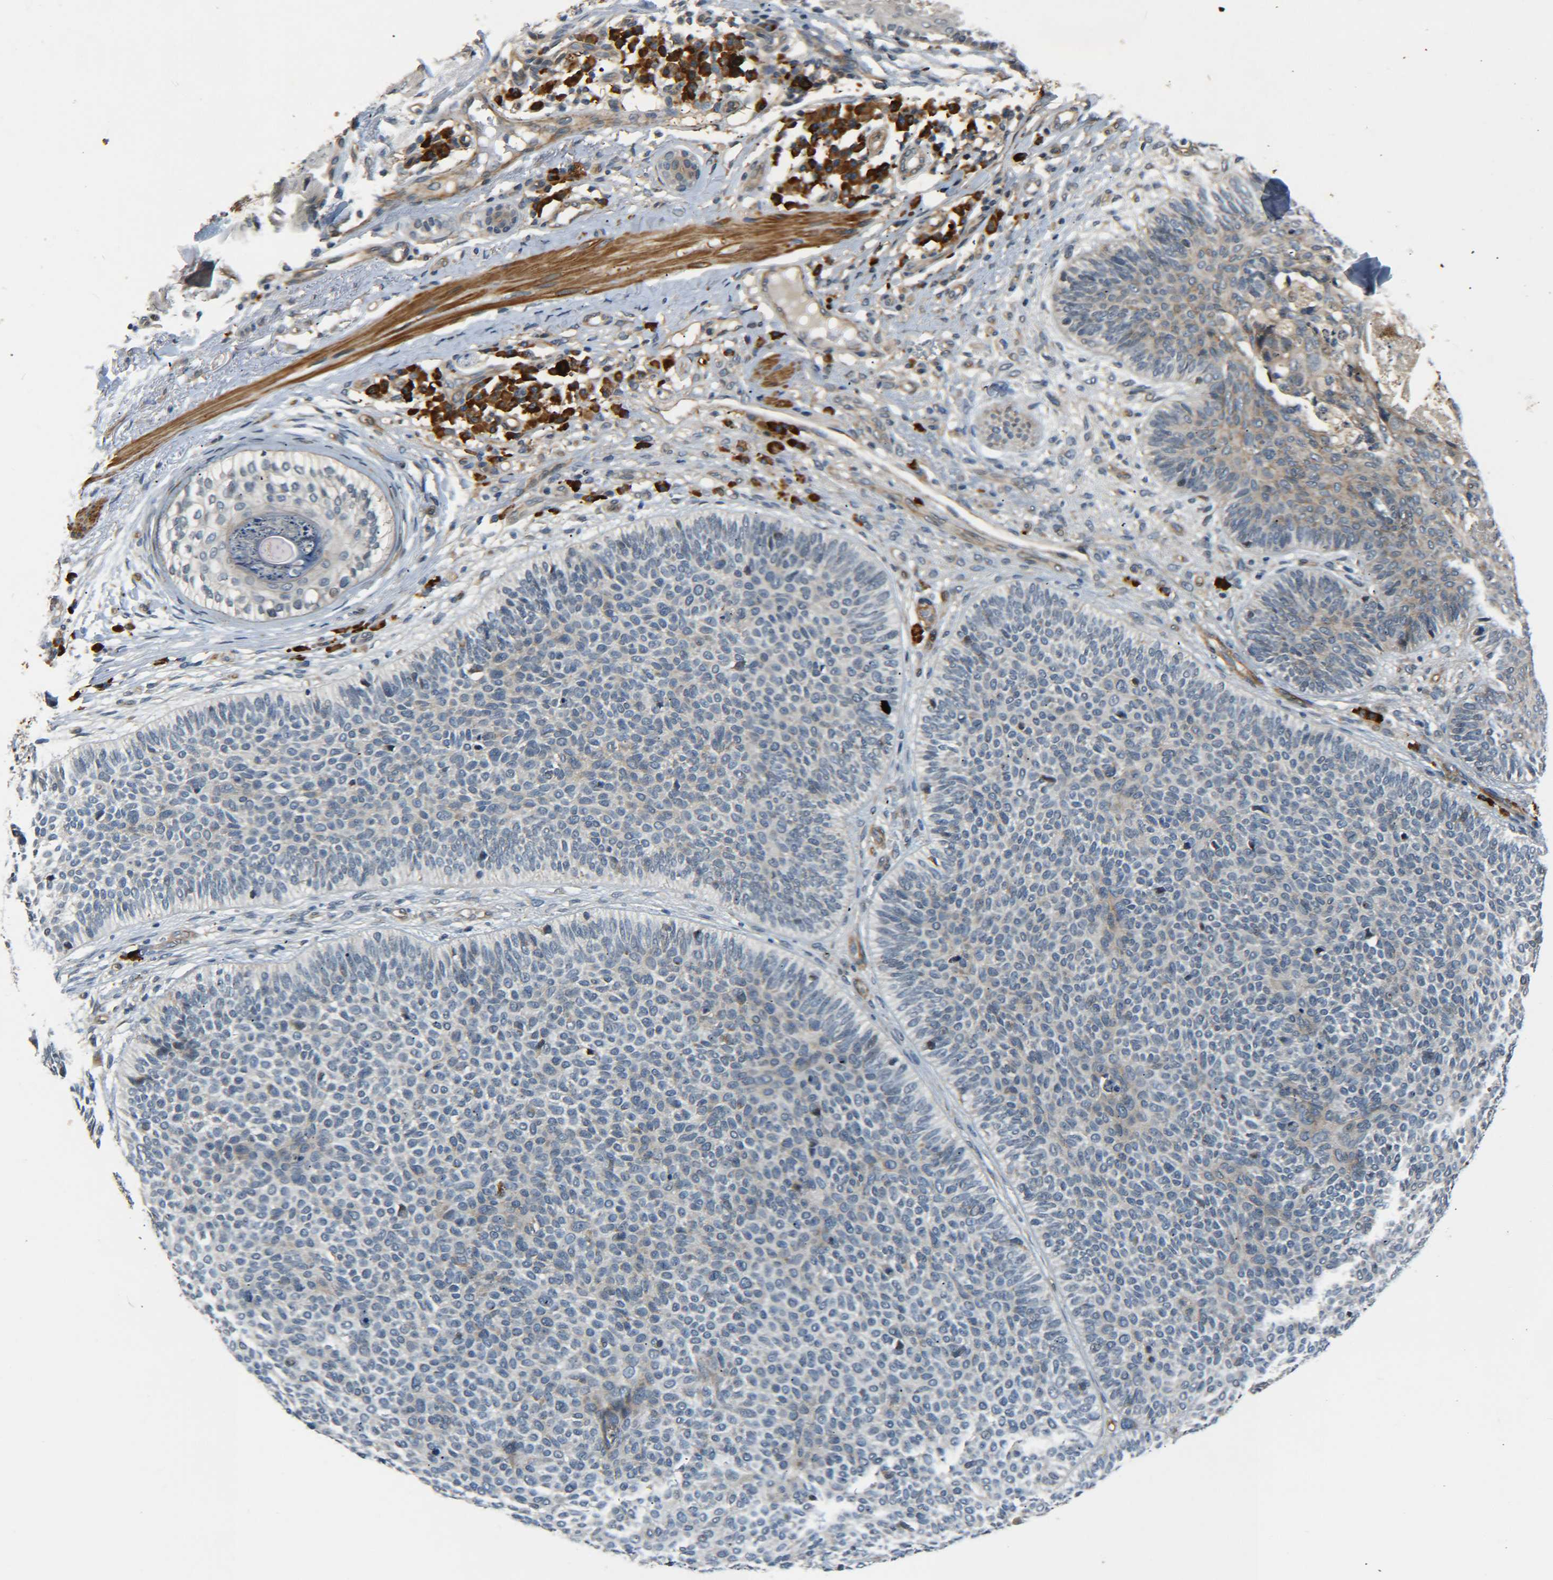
{"staining": {"intensity": "weak", "quantity": "<25%", "location": "cytoplasmic/membranous"}, "tissue": "skin cancer", "cell_type": "Tumor cells", "image_type": "cancer", "snomed": [{"axis": "morphology", "description": "Normal tissue, NOS"}, {"axis": "morphology", "description": "Basal cell carcinoma"}, {"axis": "topography", "description": "Skin"}], "caption": "Immunohistochemistry (IHC) of skin cancer (basal cell carcinoma) displays no positivity in tumor cells.", "gene": "MEIS1", "patient": {"sex": "male", "age": 52}}